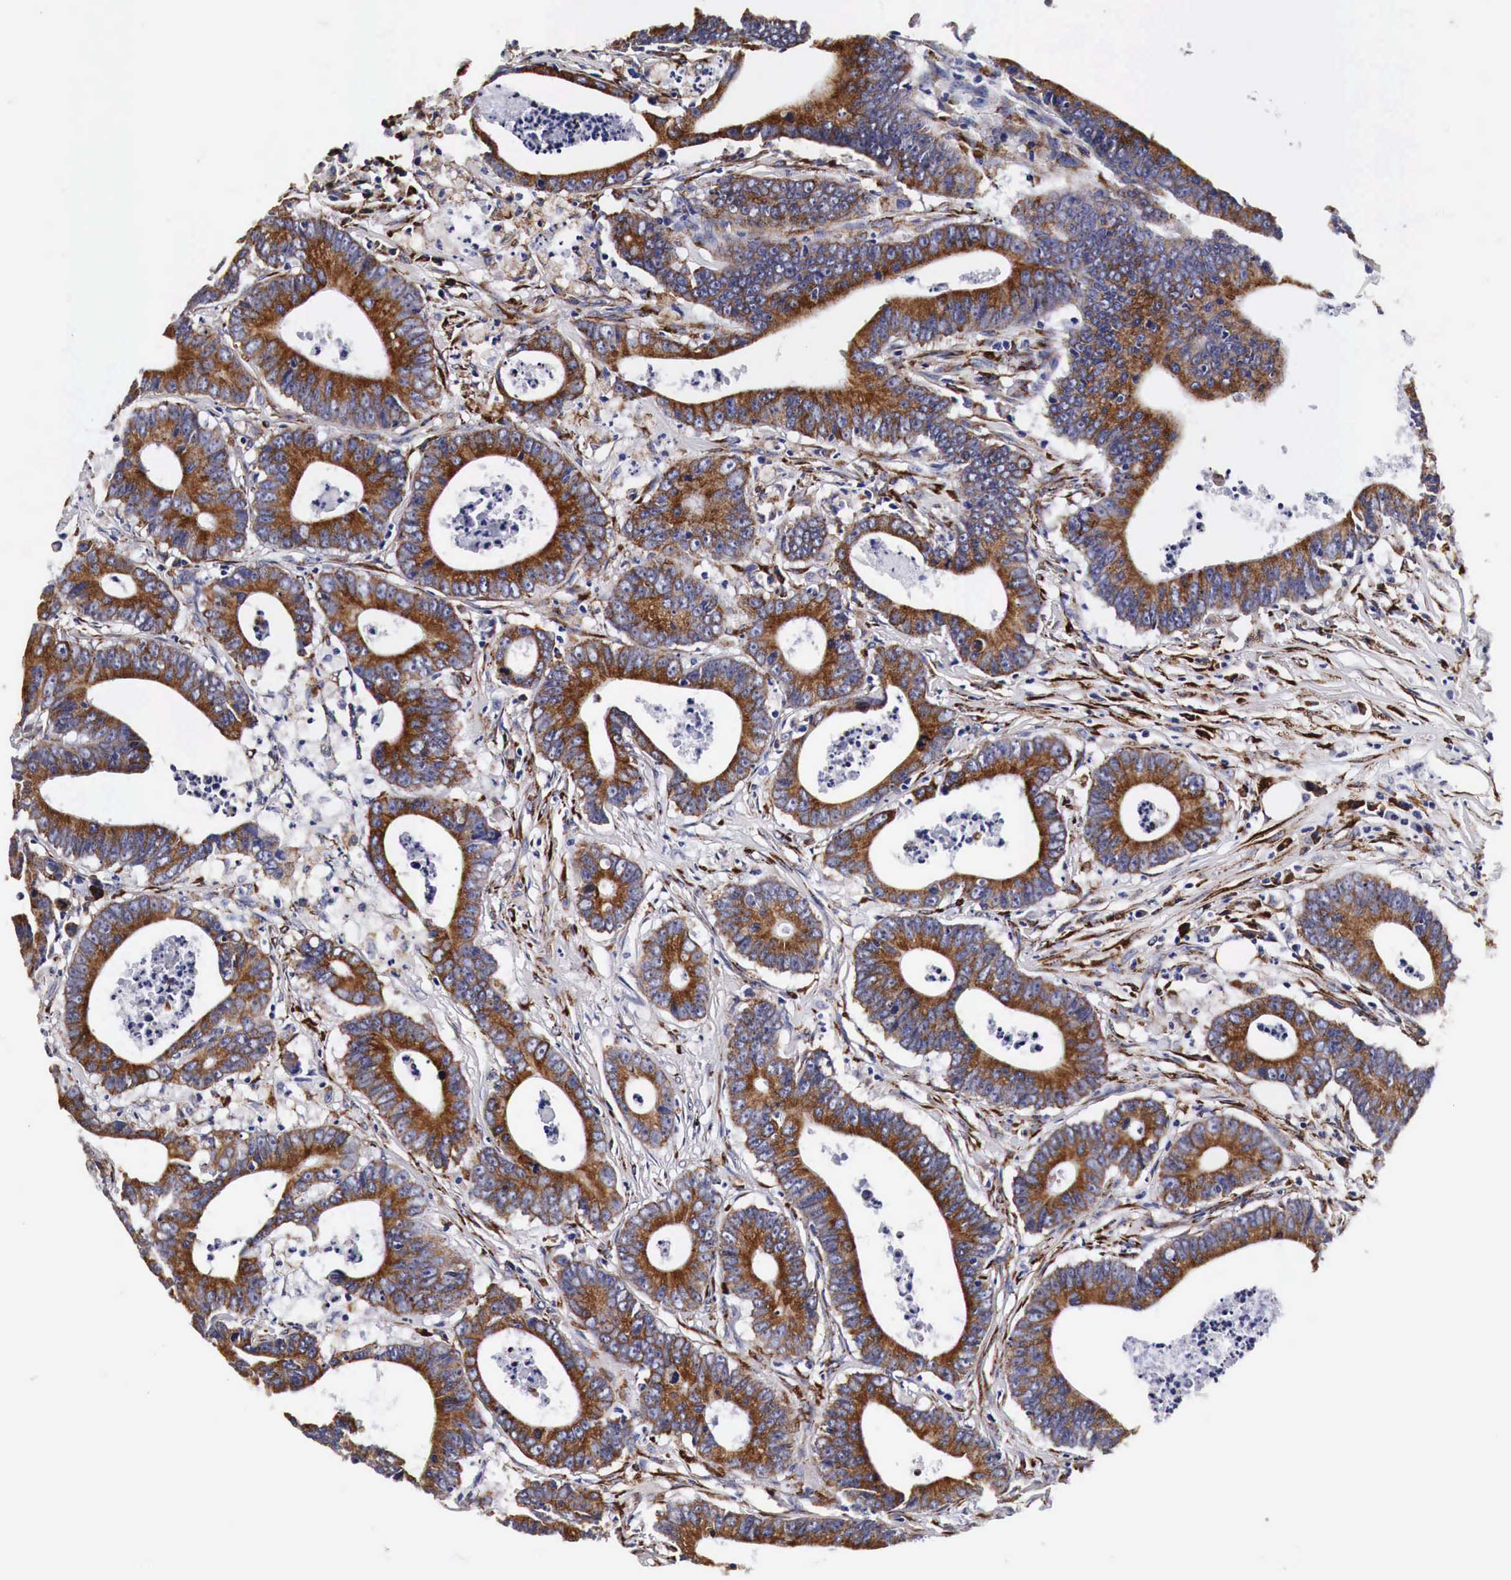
{"staining": {"intensity": "strong", "quantity": ">75%", "location": "cytoplasmic/membranous"}, "tissue": "colorectal cancer", "cell_type": "Tumor cells", "image_type": "cancer", "snomed": [{"axis": "morphology", "description": "Adenocarcinoma, NOS"}, {"axis": "topography", "description": "Colon"}], "caption": "Protein analysis of colorectal cancer tissue shows strong cytoplasmic/membranous staining in approximately >75% of tumor cells.", "gene": "CKAP4", "patient": {"sex": "male", "age": 55}}